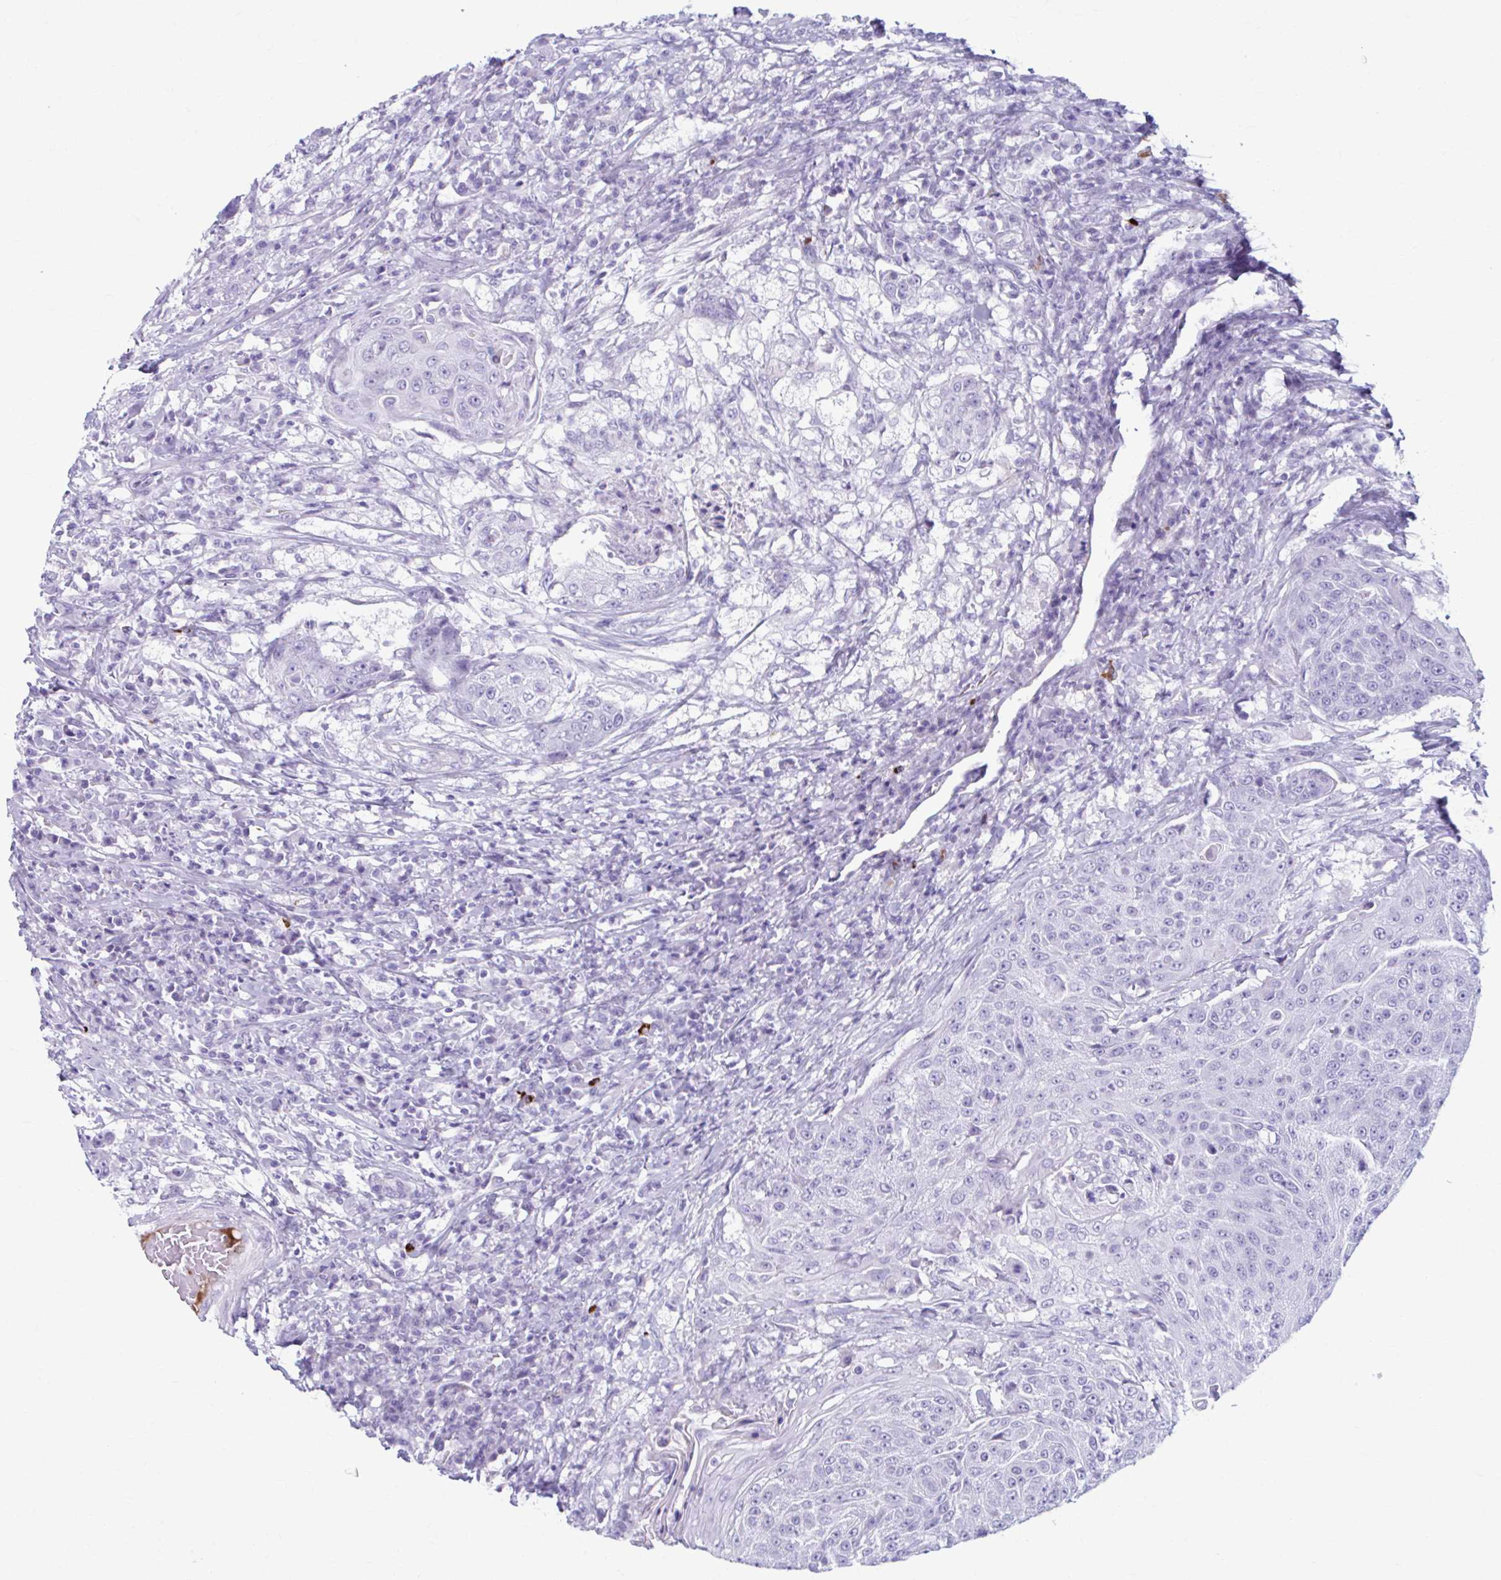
{"staining": {"intensity": "negative", "quantity": "none", "location": "none"}, "tissue": "urothelial cancer", "cell_type": "Tumor cells", "image_type": "cancer", "snomed": [{"axis": "morphology", "description": "Urothelial carcinoma, High grade"}, {"axis": "topography", "description": "Urinary bladder"}], "caption": "Histopathology image shows no significant protein expression in tumor cells of high-grade urothelial carcinoma.", "gene": "C12orf71", "patient": {"sex": "female", "age": 63}}